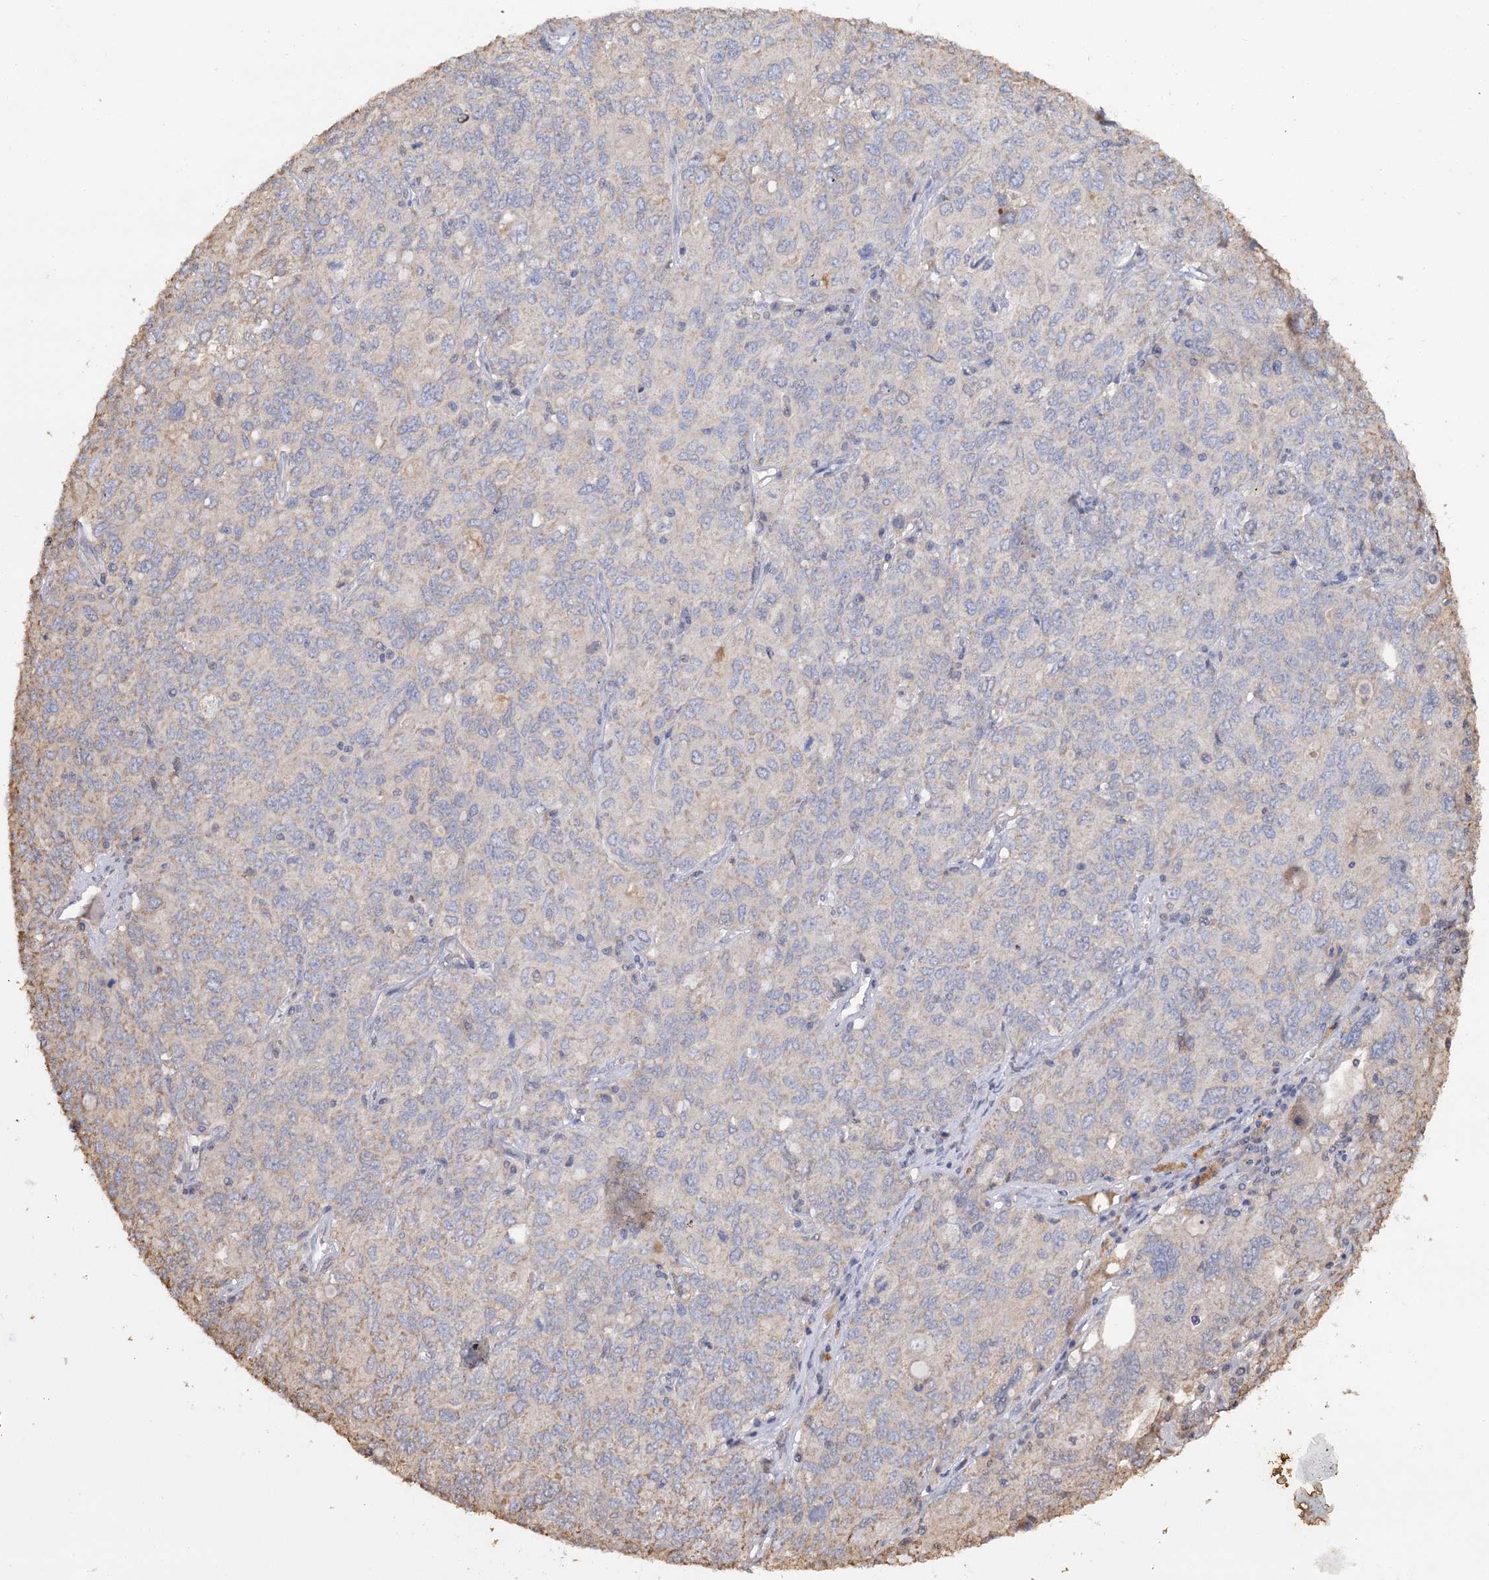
{"staining": {"intensity": "moderate", "quantity": "<25%", "location": "cytoplasmic/membranous"}, "tissue": "ovarian cancer", "cell_type": "Tumor cells", "image_type": "cancer", "snomed": [{"axis": "morphology", "description": "Carcinoma, endometroid"}, {"axis": "topography", "description": "Ovary"}], "caption": "IHC (DAB) staining of ovarian endometroid carcinoma shows moderate cytoplasmic/membranous protein positivity in approximately <25% of tumor cells.", "gene": "ARL13A", "patient": {"sex": "female", "age": 62}}